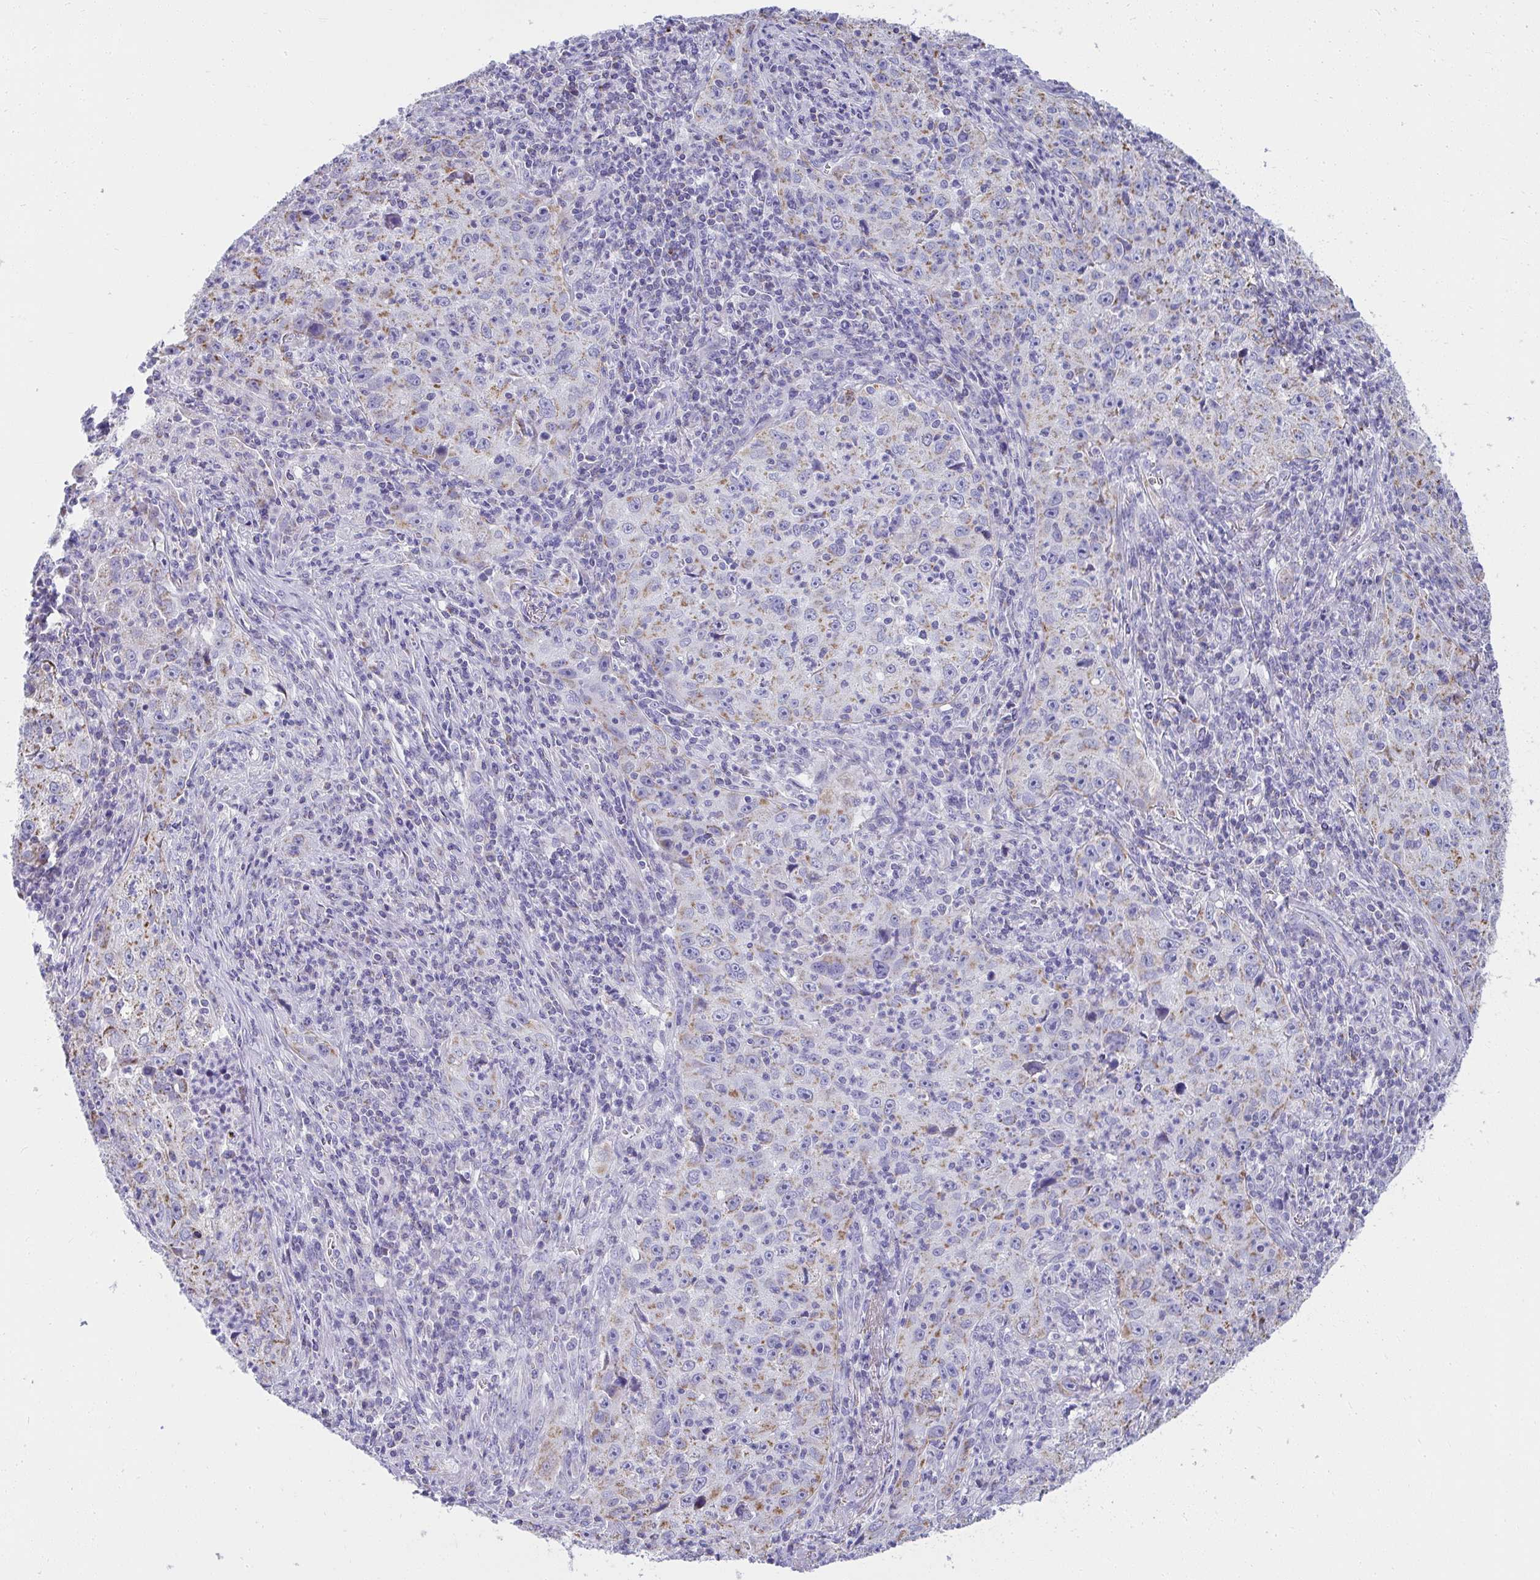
{"staining": {"intensity": "weak", "quantity": "25%-75%", "location": "cytoplasmic/membranous"}, "tissue": "lung cancer", "cell_type": "Tumor cells", "image_type": "cancer", "snomed": [{"axis": "morphology", "description": "Squamous cell carcinoma, NOS"}, {"axis": "topography", "description": "Lung"}], "caption": "Lung squamous cell carcinoma stained with a protein marker demonstrates weak staining in tumor cells.", "gene": "SLC6A1", "patient": {"sex": "male", "age": 71}}